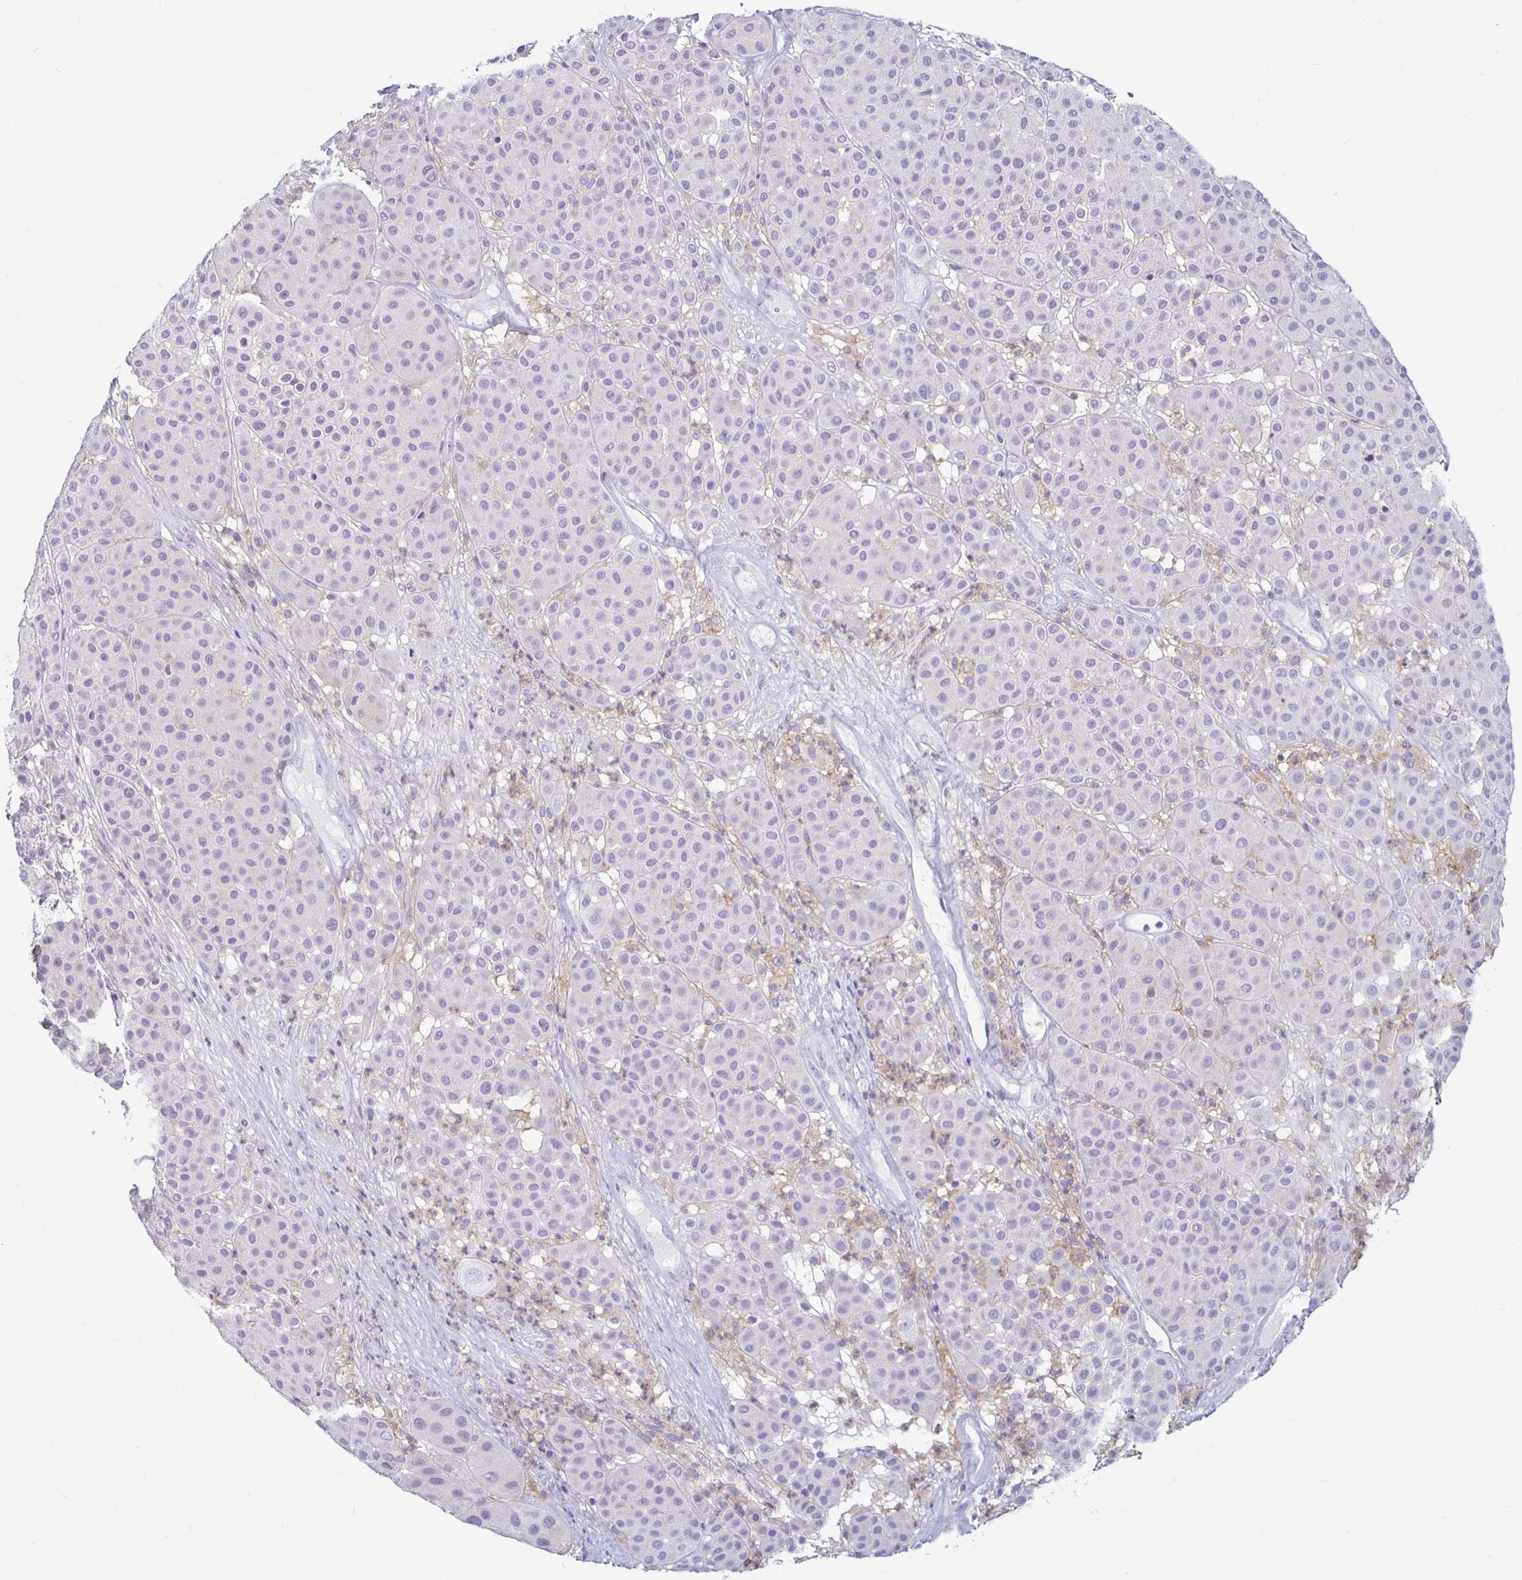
{"staining": {"intensity": "negative", "quantity": "none", "location": "none"}, "tissue": "melanoma", "cell_type": "Tumor cells", "image_type": "cancer", "snomed": [{"axis": "morphology", "description": "Malignant melanoma, Metastatic site"}, {"axis": "topography", "description": "Smooth muscle"}], "caption": "IHC histopathology image of neoplastic tissue: malignant melanoma (metastatic site) stained with DAB reveals no significant protein expression in tumor cells.", "gene": "SIRPA", "patient": {"sex": "male", "age": 41}}